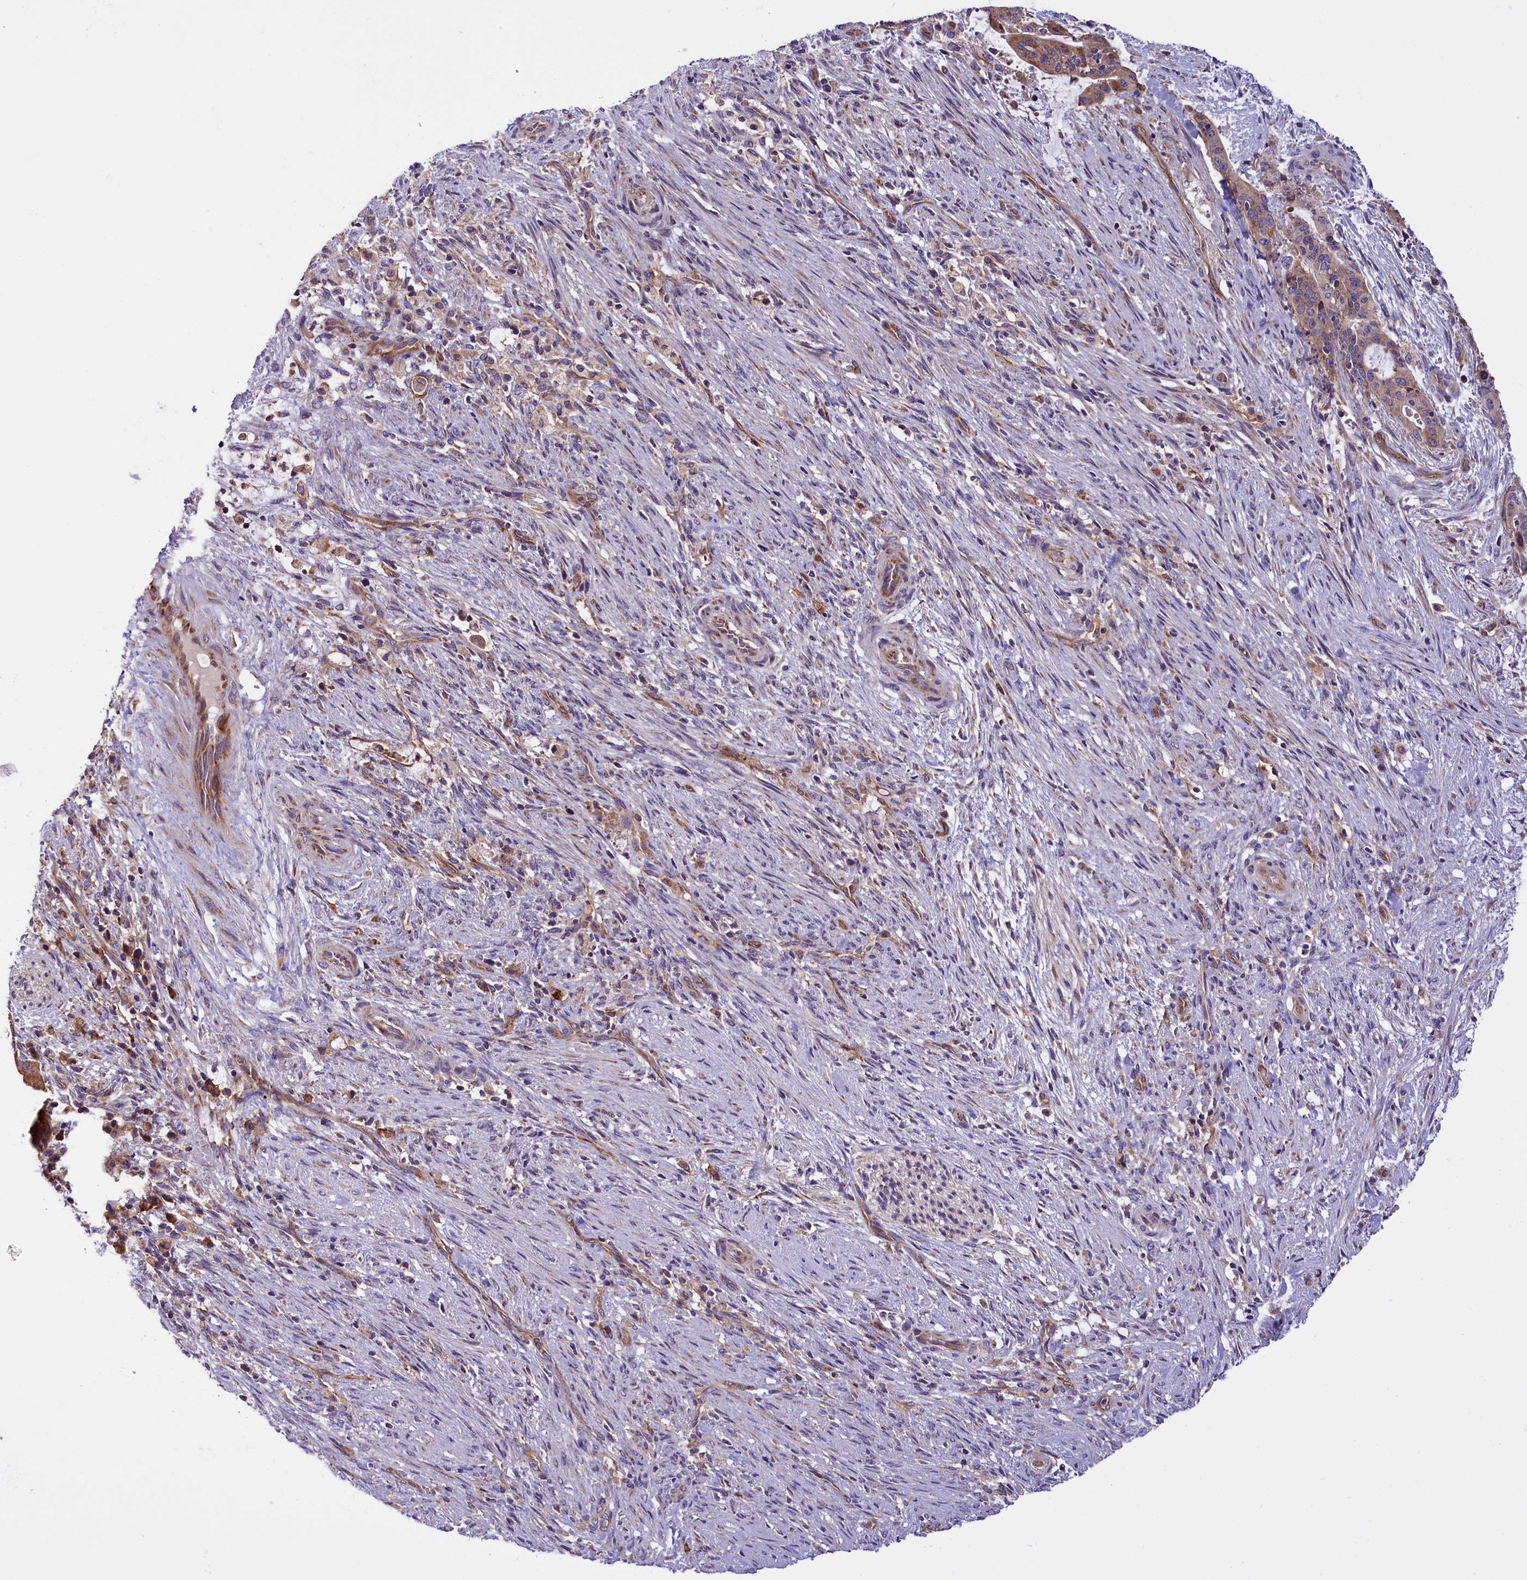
{"staining": {"intensity": "moderate", "quantity": ">75%", "location": "cytoplasmic/membranous"}, "tissue": "liver cancer", "cell_type": "Tumor cells", "image_type": "cancer", "snomed": [{"axis": "morphology", "description": "Normal tissue, NOS"}, {"axis": "morphology", "description": "Cholangiocarcinoma"}, {"axis": "topography", "description": "Liver"}, {"axis": "topography", "description": "Peripheral nerve tissue"}], "caption": "Protein expression analysis of liver cancer (cholangiocarcinoma) reveals moderate cytoplasmic/membranous positivity in approximately >75% of tumor cells.", "gene": "DNAJB9", "patient": {"sex": "female", "age": 73}}